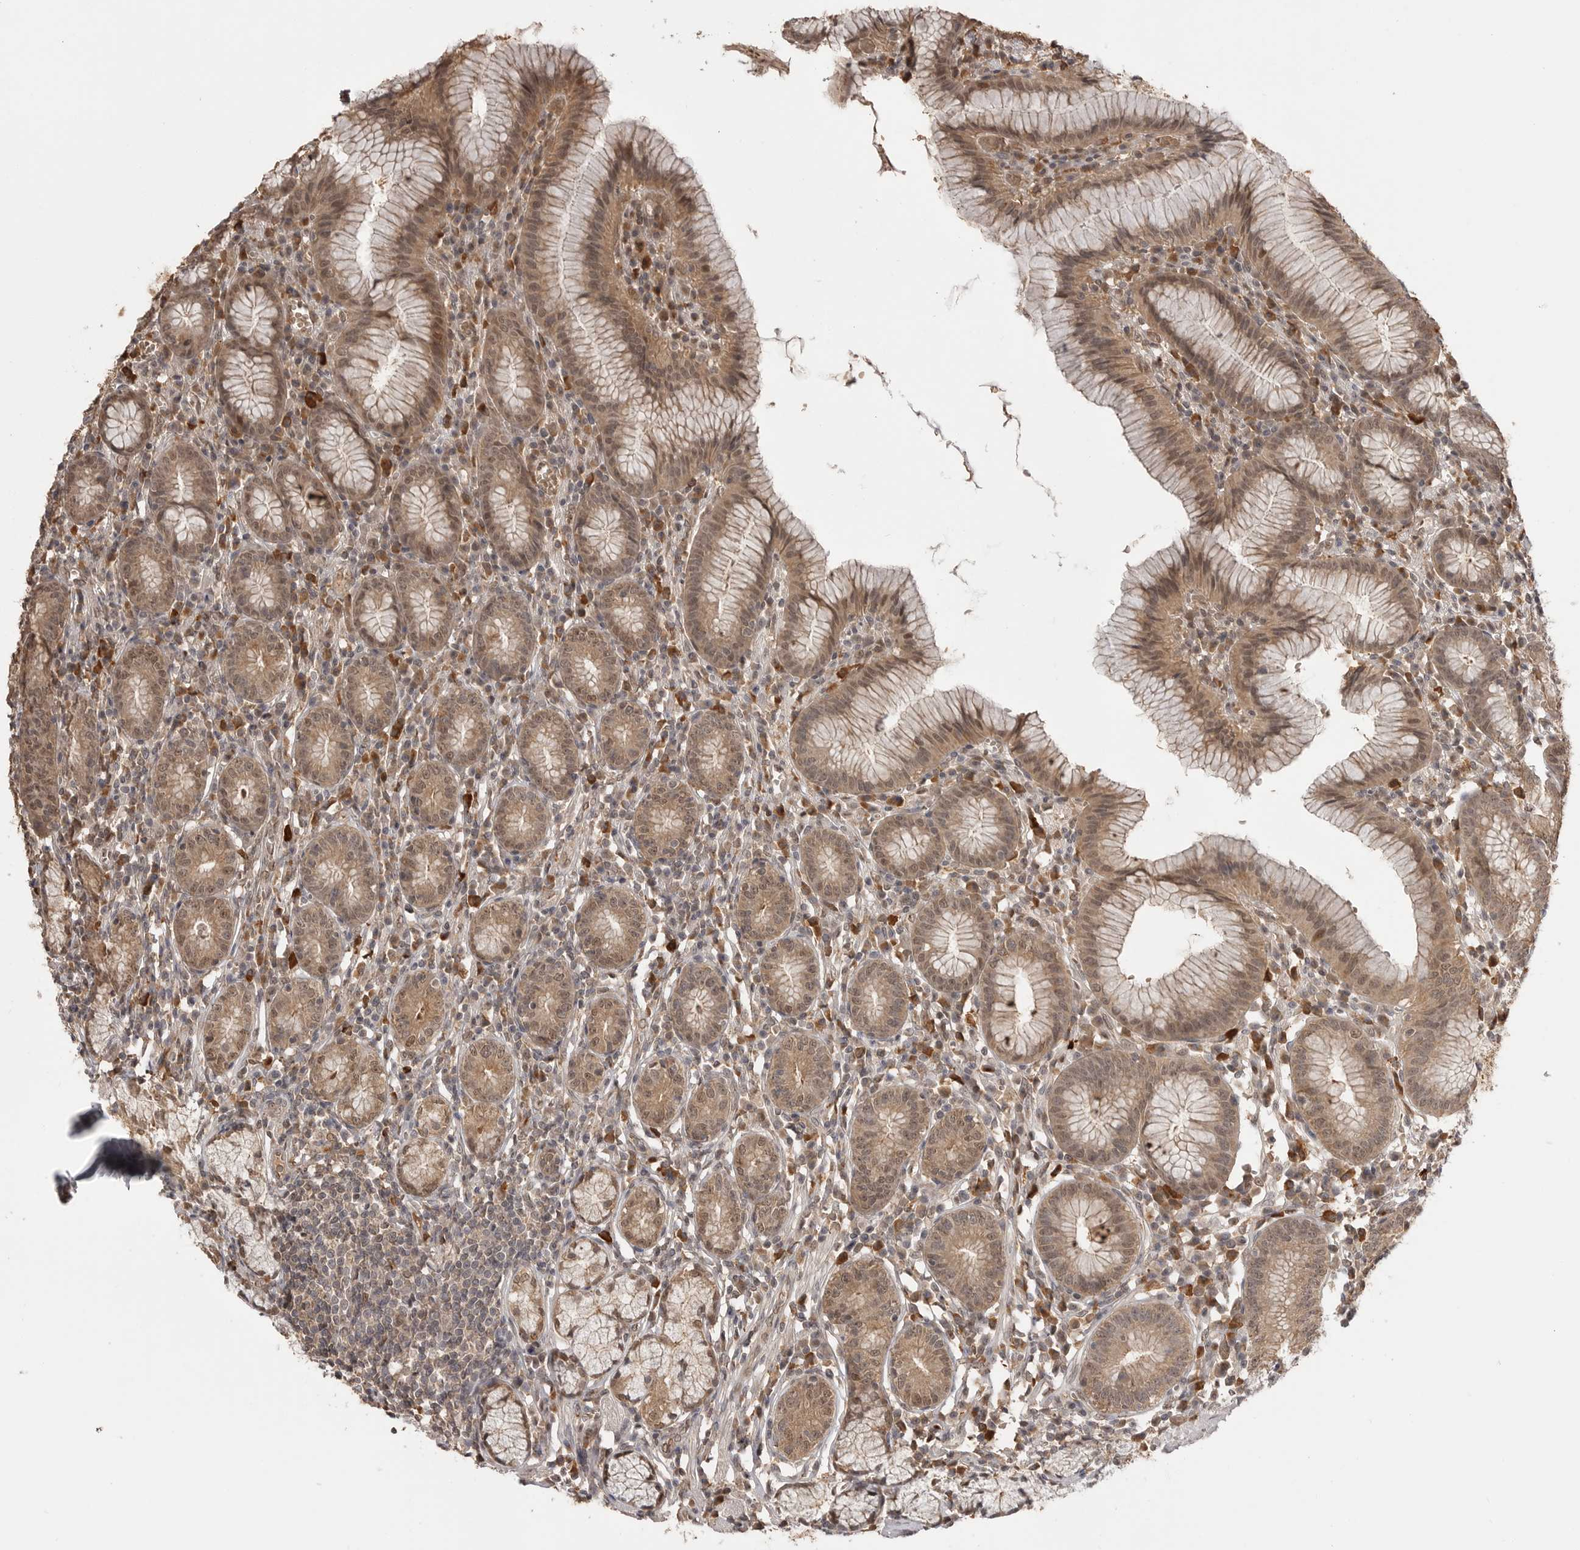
{"staining": {"intensity": "moderate", "quantity": ">75%", "location": "cytoplasmic/membranous,nuclear"}, "tissue": "stomach", "cell_type": "Glandular cells", "image_type": "normal", "snomed": [{"axis": "morphology", "description": "Normal tissue, NOS"}, {"axis": "topography", "description": "Stomach"}], "caption": "Glandular cells exhibit medium levels of moderate cytoplasmic/membranous,nuclear expression in approximately >75% of cells in benign human stomach. (brown staining indicates protein expression, while blue staining denotes nuclei).", "gene": "ASPSCR1", "patient": {"sex": "male", "age": 55}}